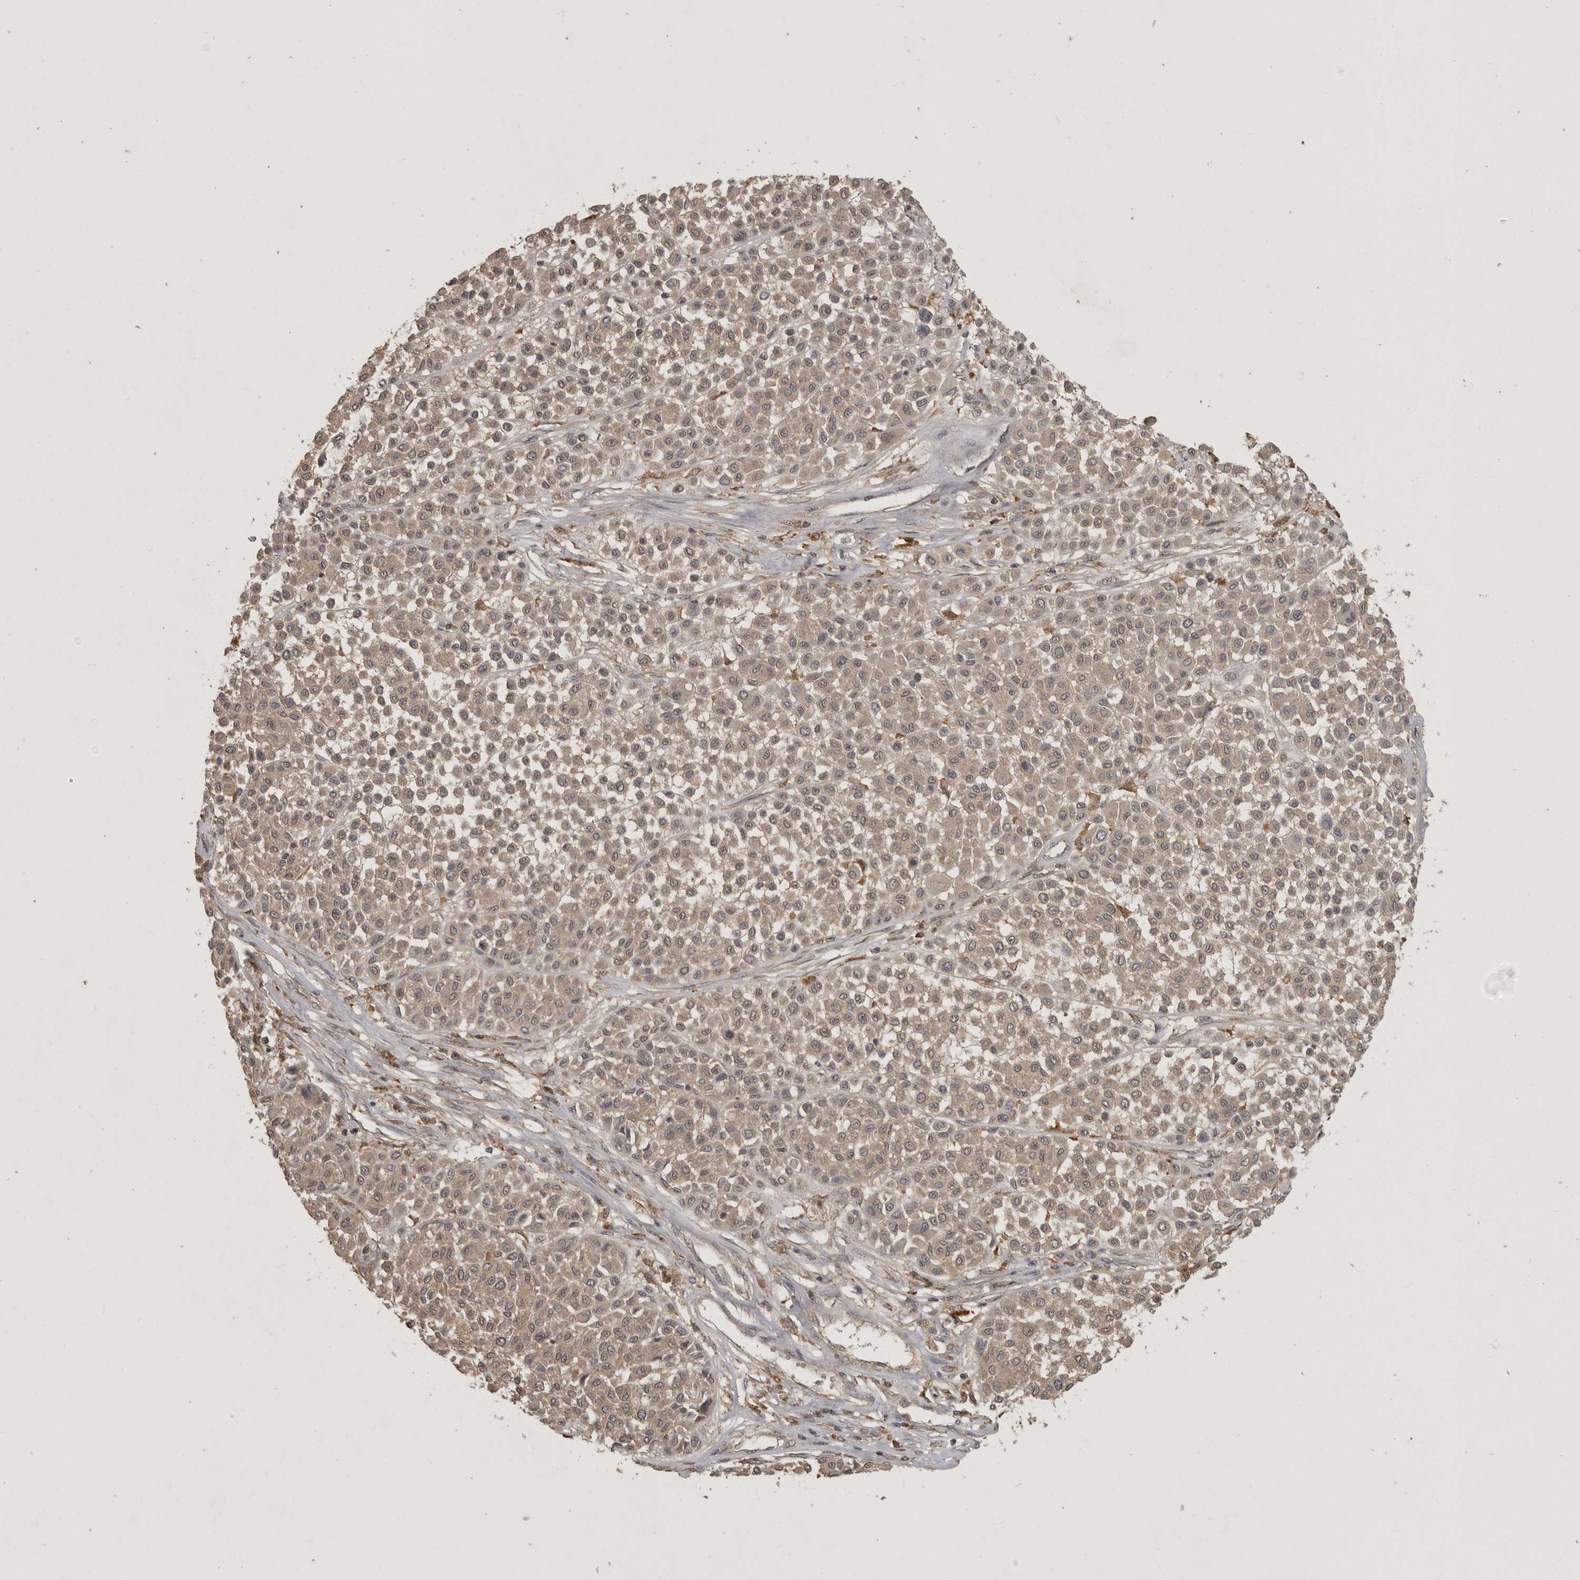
{"staining": {"intensity": "weak", "quantity": ">75%", "location": "cytoplasmic/membranous"}, "tissue": "melanoma", "cell_type": "Tumor cells", "image_type": "cancer", "snomed": [{"axis": "morphology", "description": "Malignant melanoma, Metastatic site"}, {"axis": "topography", "description": "Soft tissue"}], "caption": "Protein staining shows weak cytoplasmic/membranous staining in about >75% of tumor cells in malignant melanoma (metastatic site). The staining was performed using DAB, with brown indicating positive protein expression. Nuclei are stained blue with hematoxylin.", "gene": "ADAMTS4", "patient": {"sex": "male", "age": 41}}